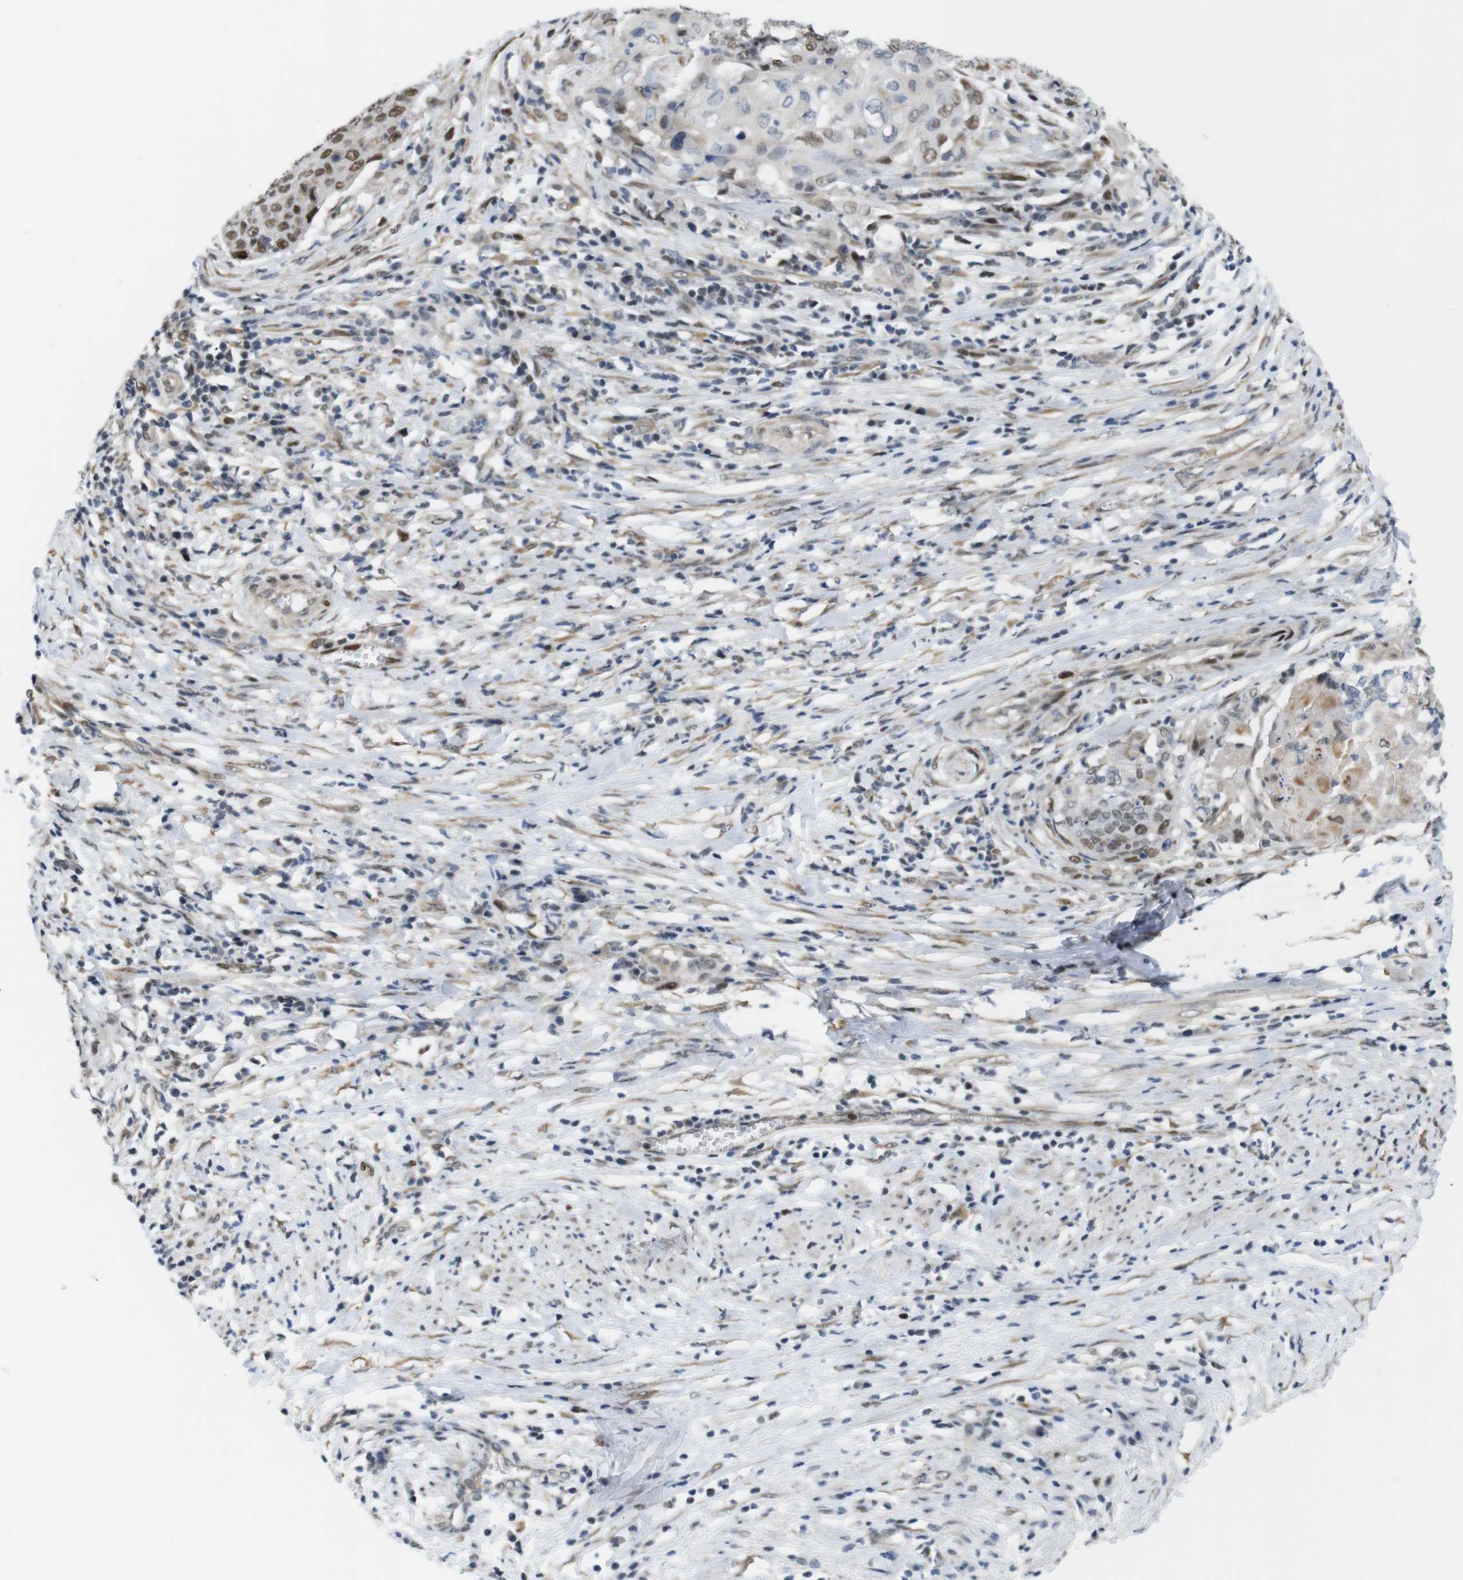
{"staining": {"intensity": "moderate", "quantity": "<25%", "location": "nuclear"}, "tissue": "cervical cancer", "cell_type": "Tumor cells", "image_type": "cancer", "snomed": [{"axis": "morphology", "description": "Squamous cell carcinoma, NOS"}, {"axis": "topography", "description": "Cervix"}], "caption": "A histopathology image of human cervical cancer (squamous cell carcinoma) stained for a protein exhibits moderate nuclear brown staining in tumor cells.", "gene": "SMCO2", "patient": {"sex": "female", "age": 39}}